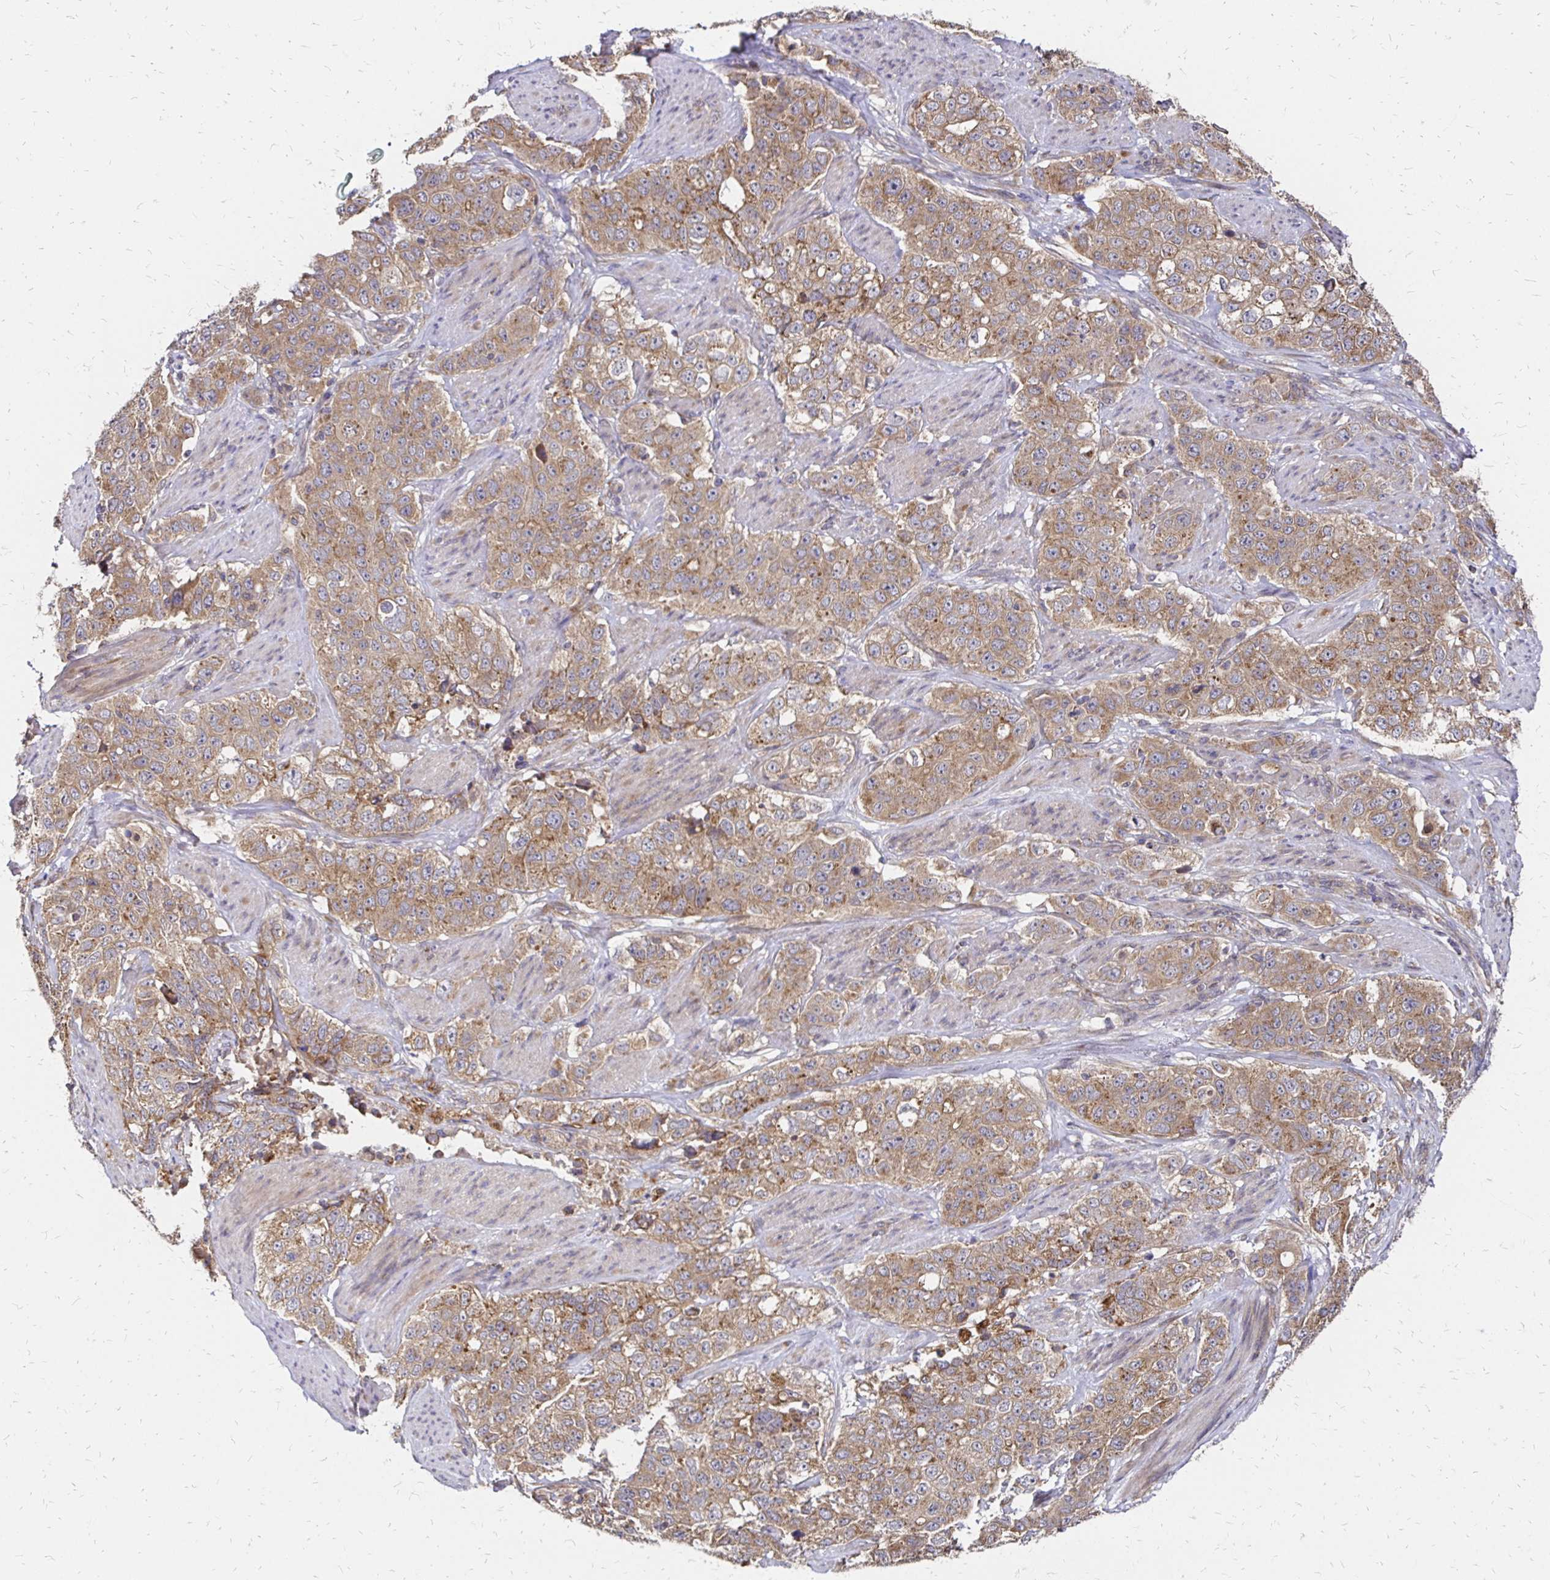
{"staining": {"intensity": "moderate", "quantity": ">75%", "location": "cytoplasmic/membranous"}, "tissue": "stomach cancer", "cell_type": "Tumor cells", "image_type": "cancer", "snomed": [{"axis": "morphology", "description": "Adenocarcinoma, NOS"}, {"axis": "topography", "description": "Stomach"}], "caption": "Immunohistochemical staining of adenocarcinoma (stomach) displays medium levels of moderate cytoplasmic/membranous protein expression in approximately >75% of tumor cells.", "gene": "ZW10", "patient": {"sex": "male", "age": 48}}